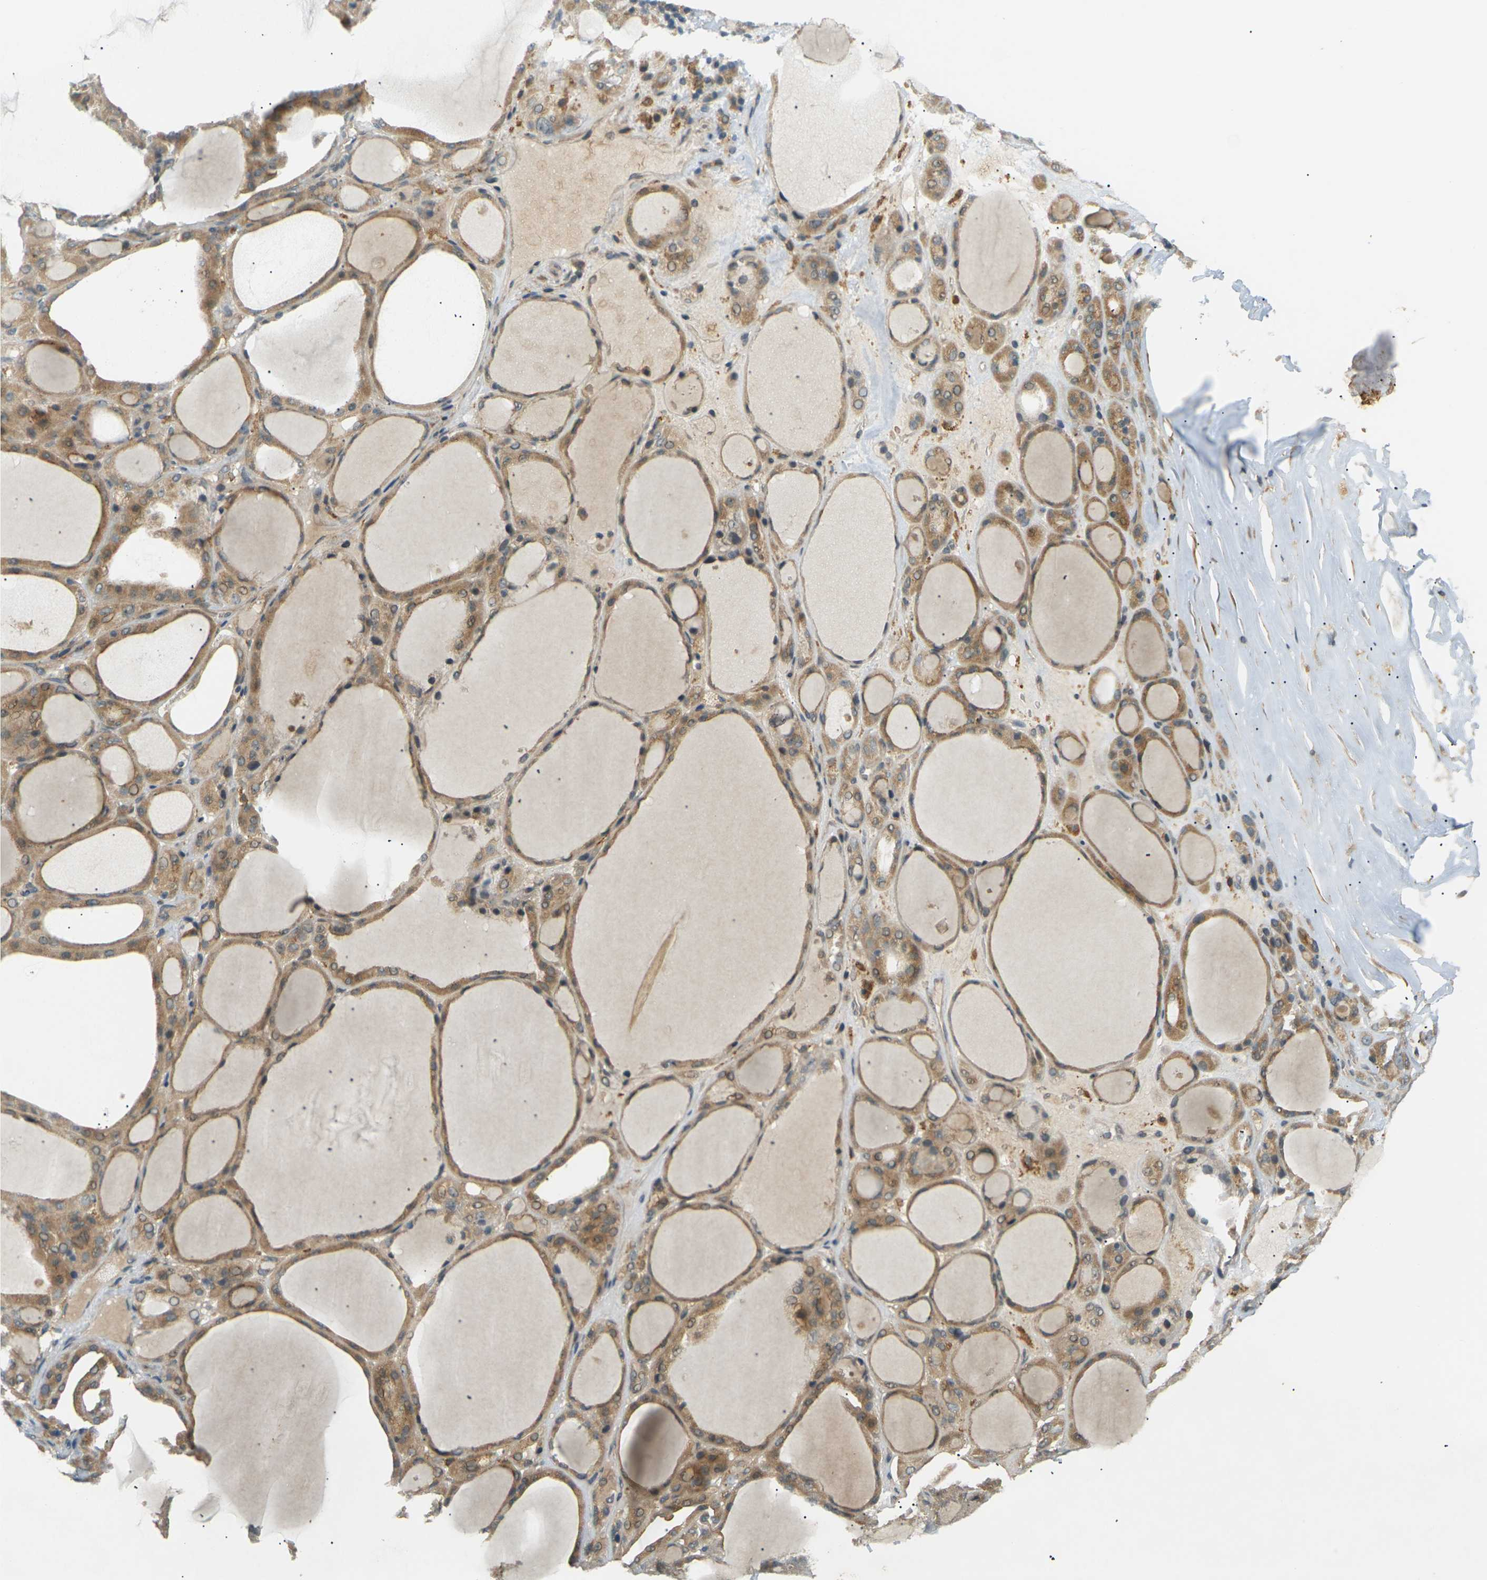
{"staining": {"intensity": "moderate", "quantity": ">75%", "location": "cytoplasmic/membranous"}, "tissue": "thyroid gland", "cell_type": "Glandular cells", "image_type": "normal", "snomed": [{"axis": "morphology", "description": "Normal tissue, NOS"}, {"axis": "morphology", "description": "Carcinoma, NOS"}, {"axis": "topography", "description": "Thyroid gland"}], "caption": "A high-resolution image shows IHC staining of unremarkable thyroid gland, which shows moderate cytoplasmic/membranous expression in approximately >75% of glandular cells. (DAB IHC, brown staining for protein, blue staining for nuclei).", "gene": "SOCS6", "patient": {"sex": "female", "age": 86}}